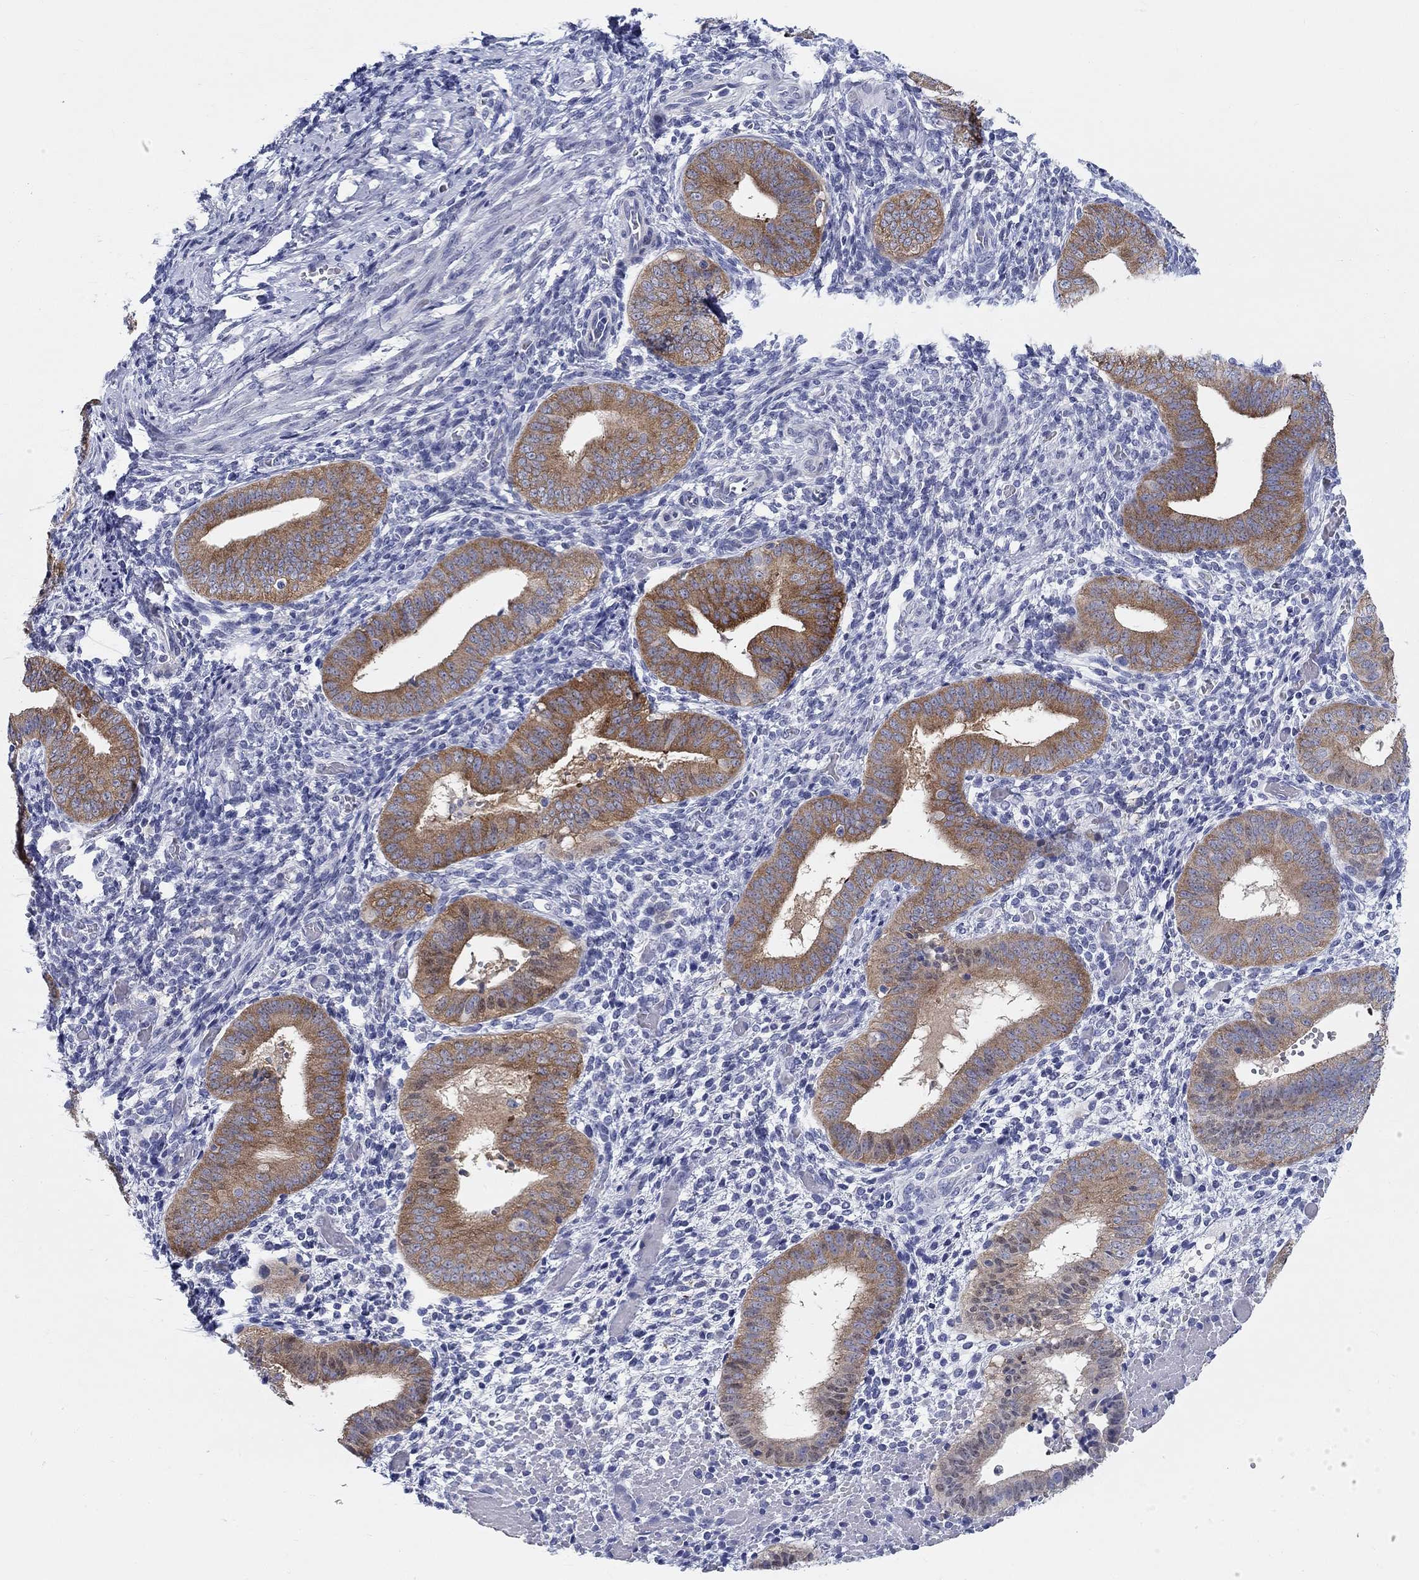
{"staining": {"intensity": "negative", "quantity": "none", "location": "none"}, "tissue": "endometrium", "cell_type": "Cells in endometrial stroma", "image_type": "normal", "snomed": [{"axis": "morphology", "description": "Normal tissue, NOS"}, {"axis": "topography", "description": "Endometrium"}], "caption": "Cells in endometrial stroma show no significant protein staining in normal endometrium. Brightfield microscopy of immunohistochemistry stained with DAB (3,3'-diaminobenzidine) (brown) and hematoxylin (blue), captured at high magnification.", "gene": "RAP1GAP", "patient": {"sex": "female", "age": 42}}